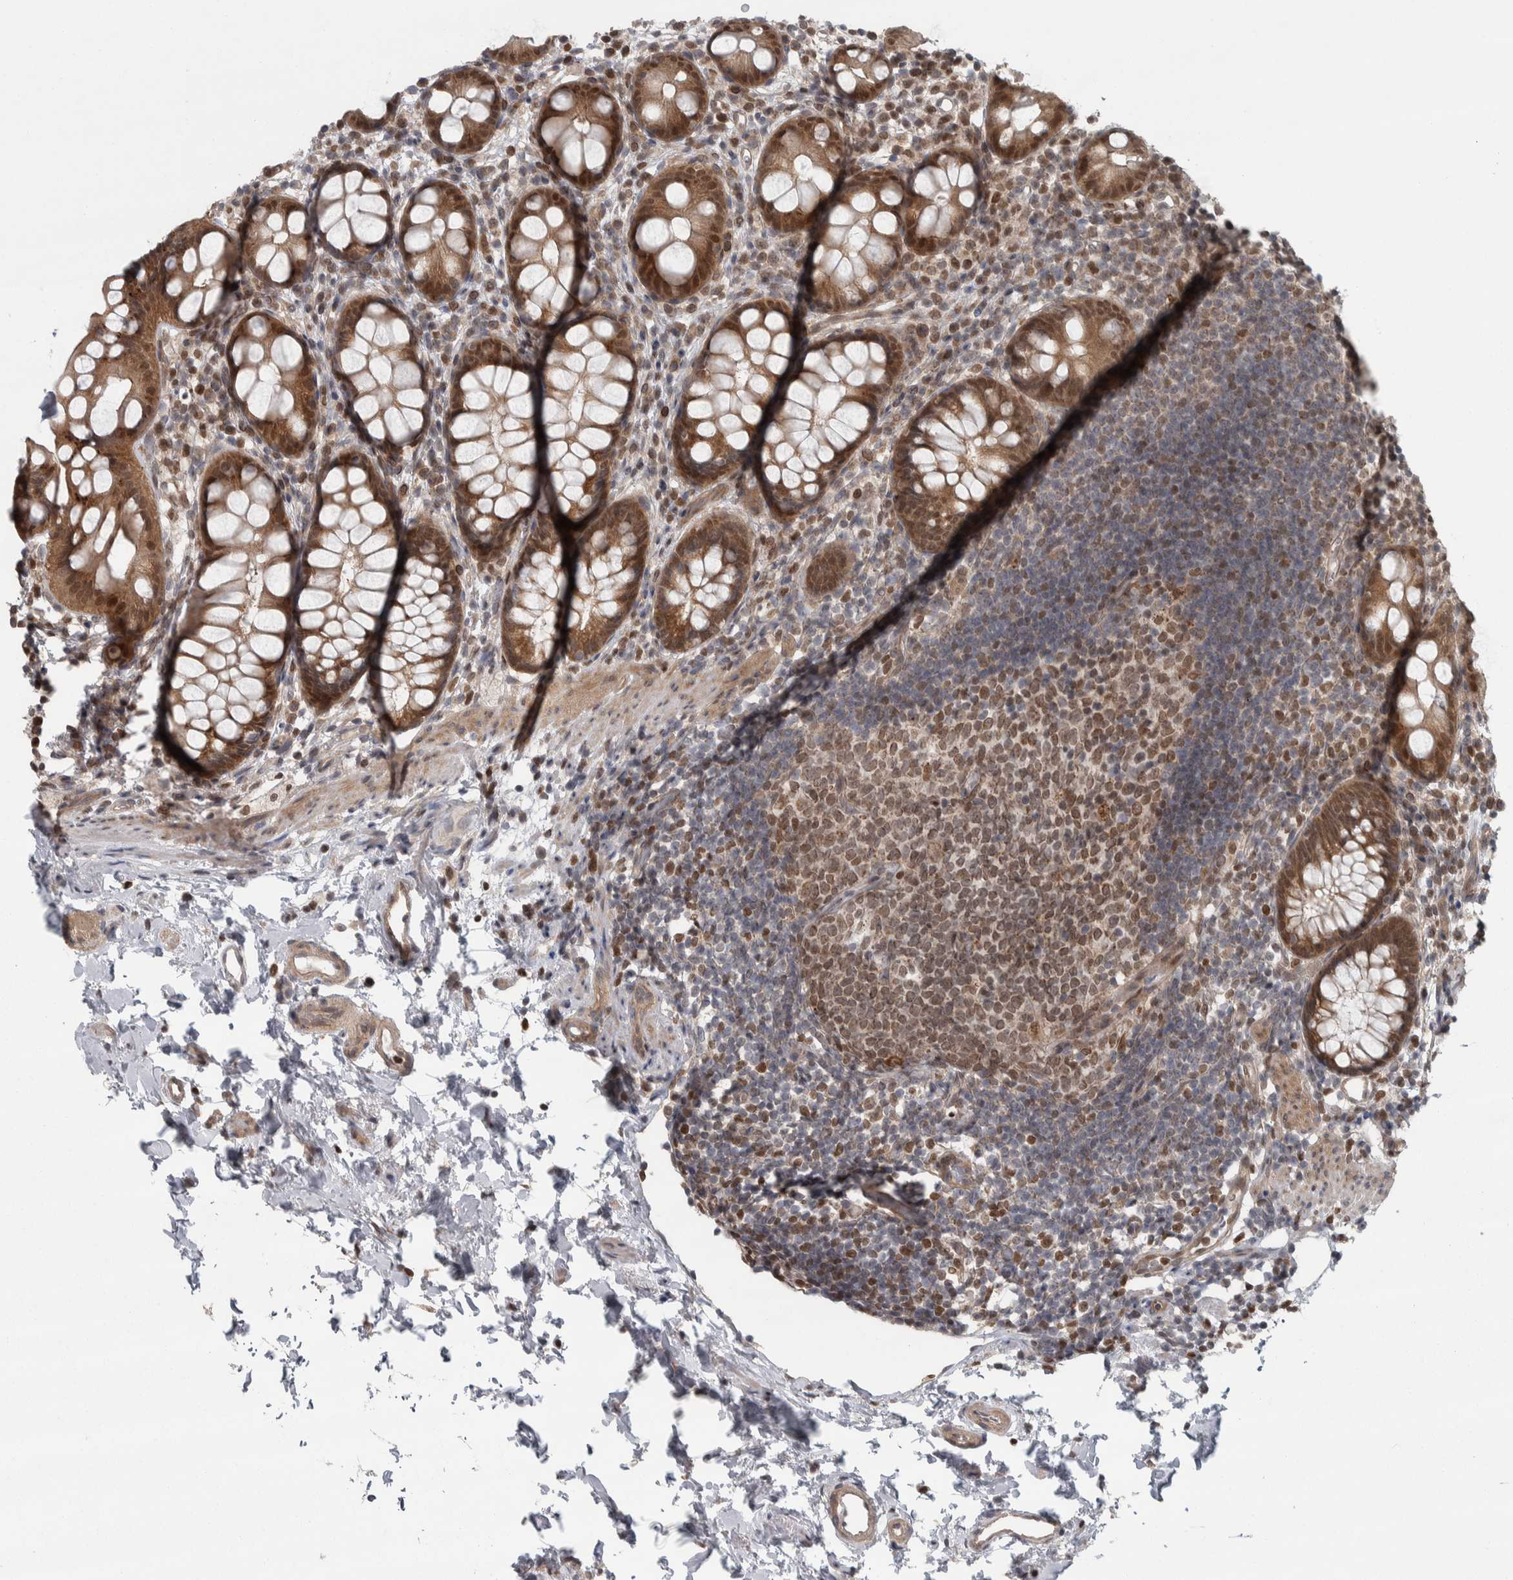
{"staining": {"intensity": "moderate", "quantity": ">75%", "location": "cytoplasmic/membranous,nuclear"}, "tissue": "rectum", "cell_type": "Glandular cells", "image_type": "normal", "snomed": [{"axis": "morphology", "description": "Normal tissue, NOS"}, {"axis": "topography", "description": "Rectum"}], "caption": "Immunohistochemistry (IHC) image of unremarkable rectum stained for a protein (brown), which exhibits medium levels of moderate cytoplasmic/membranous,nuclear positivity in approximately >75% of glandular cells.", "gene": "CWC27", "patient": {"sex": "female", "age": 65}}